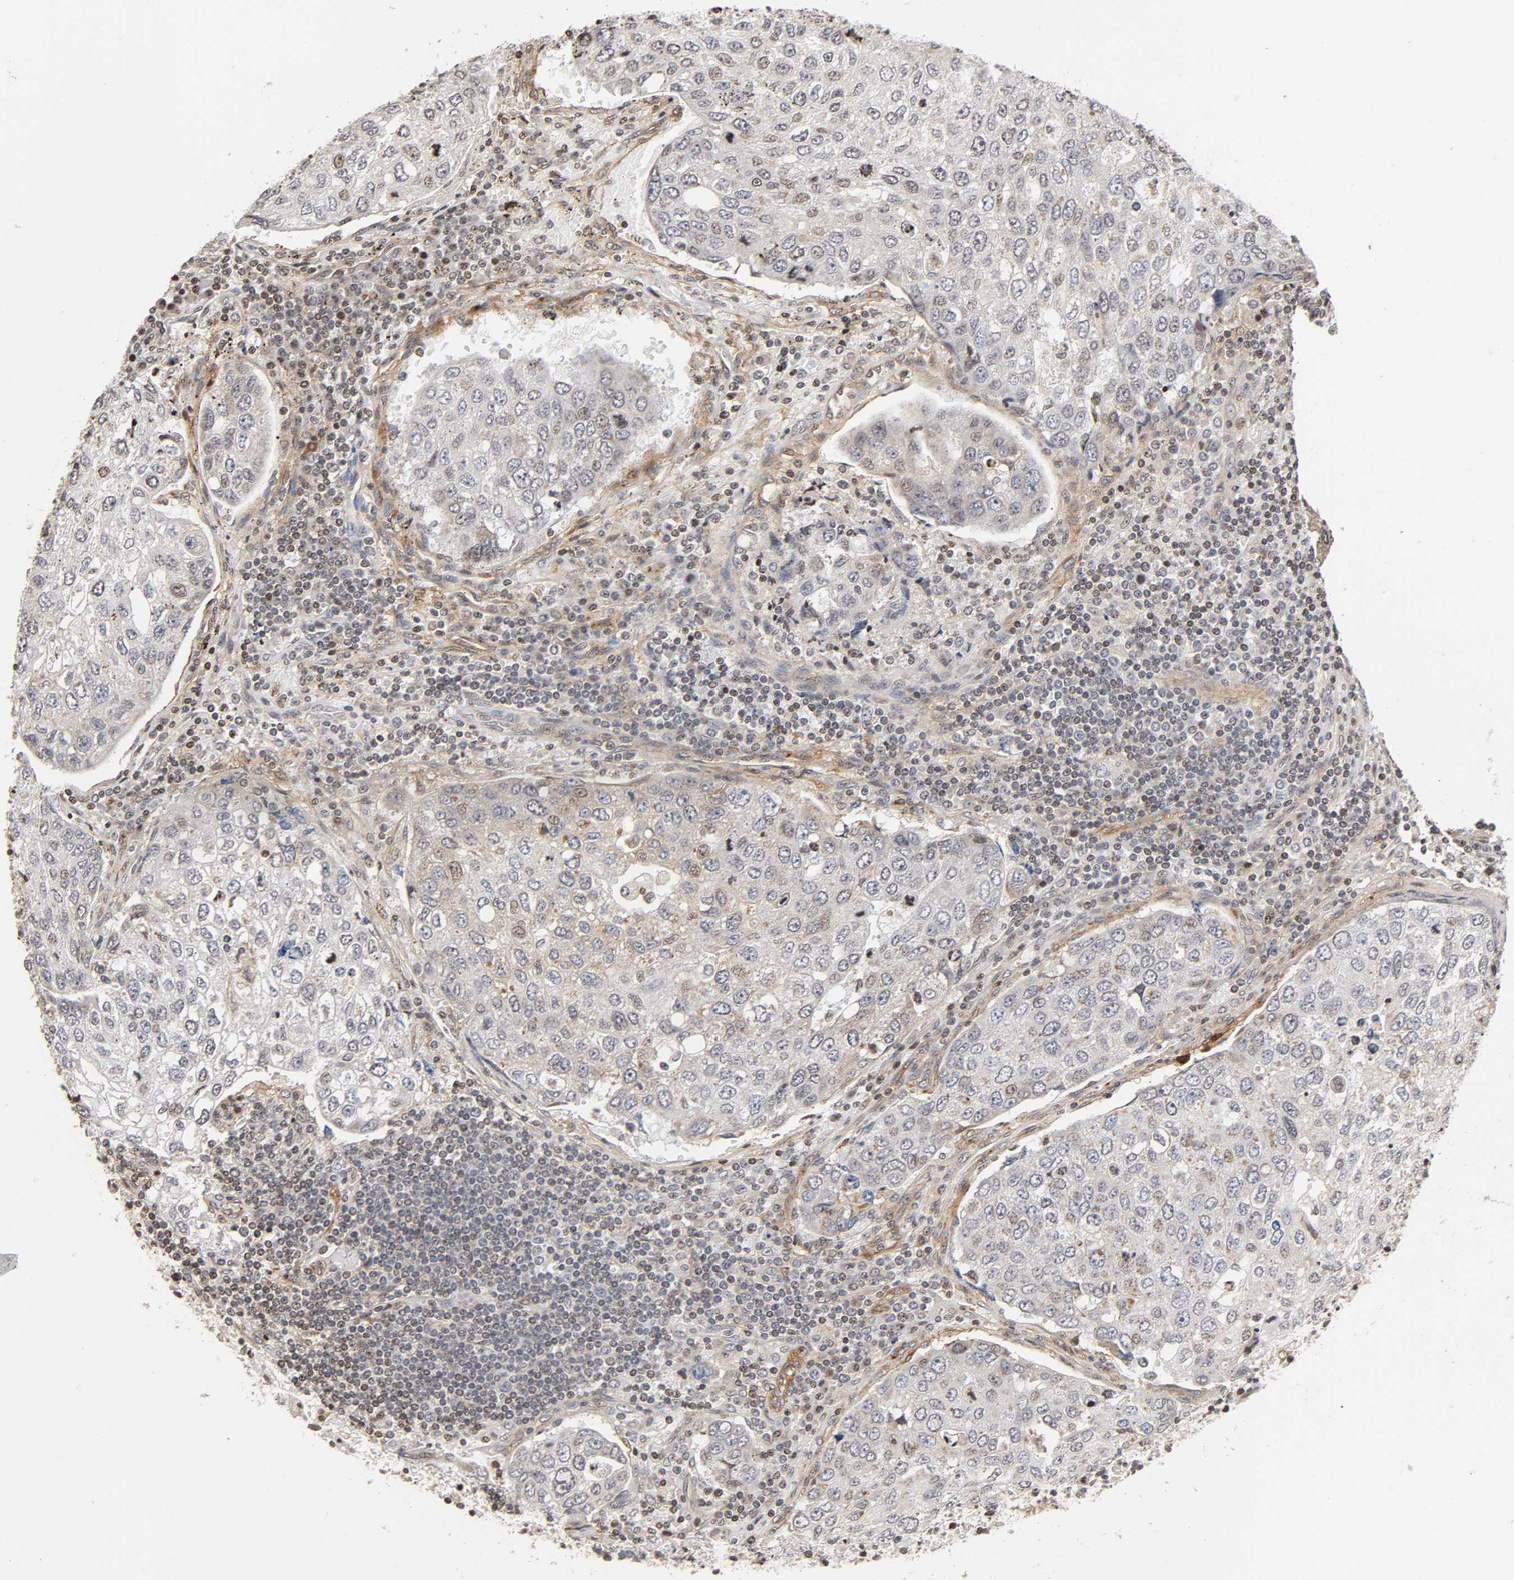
{"staining": {"intensity": "weak", "quantity": "<25%", "location": "nuclear"}, "tissue": "urothelial cancer", "cell_type": "Tumor cells", "image_type": "cancer", "snomed": [{"axis": "morphology", "description": "Urothelial carcinoma, High grade"}, {"axis": "topography", "description": "Lymph node"}, {"axis": "topography", "description": "Urinary bladder"}], "caption": "The IHC histopathology image has no significant expression in tumor cells of urothelial carcinoma (high-grade) tissue.", "gene": "ITGAV", "patient": {"sex": "male", "age": 51}}